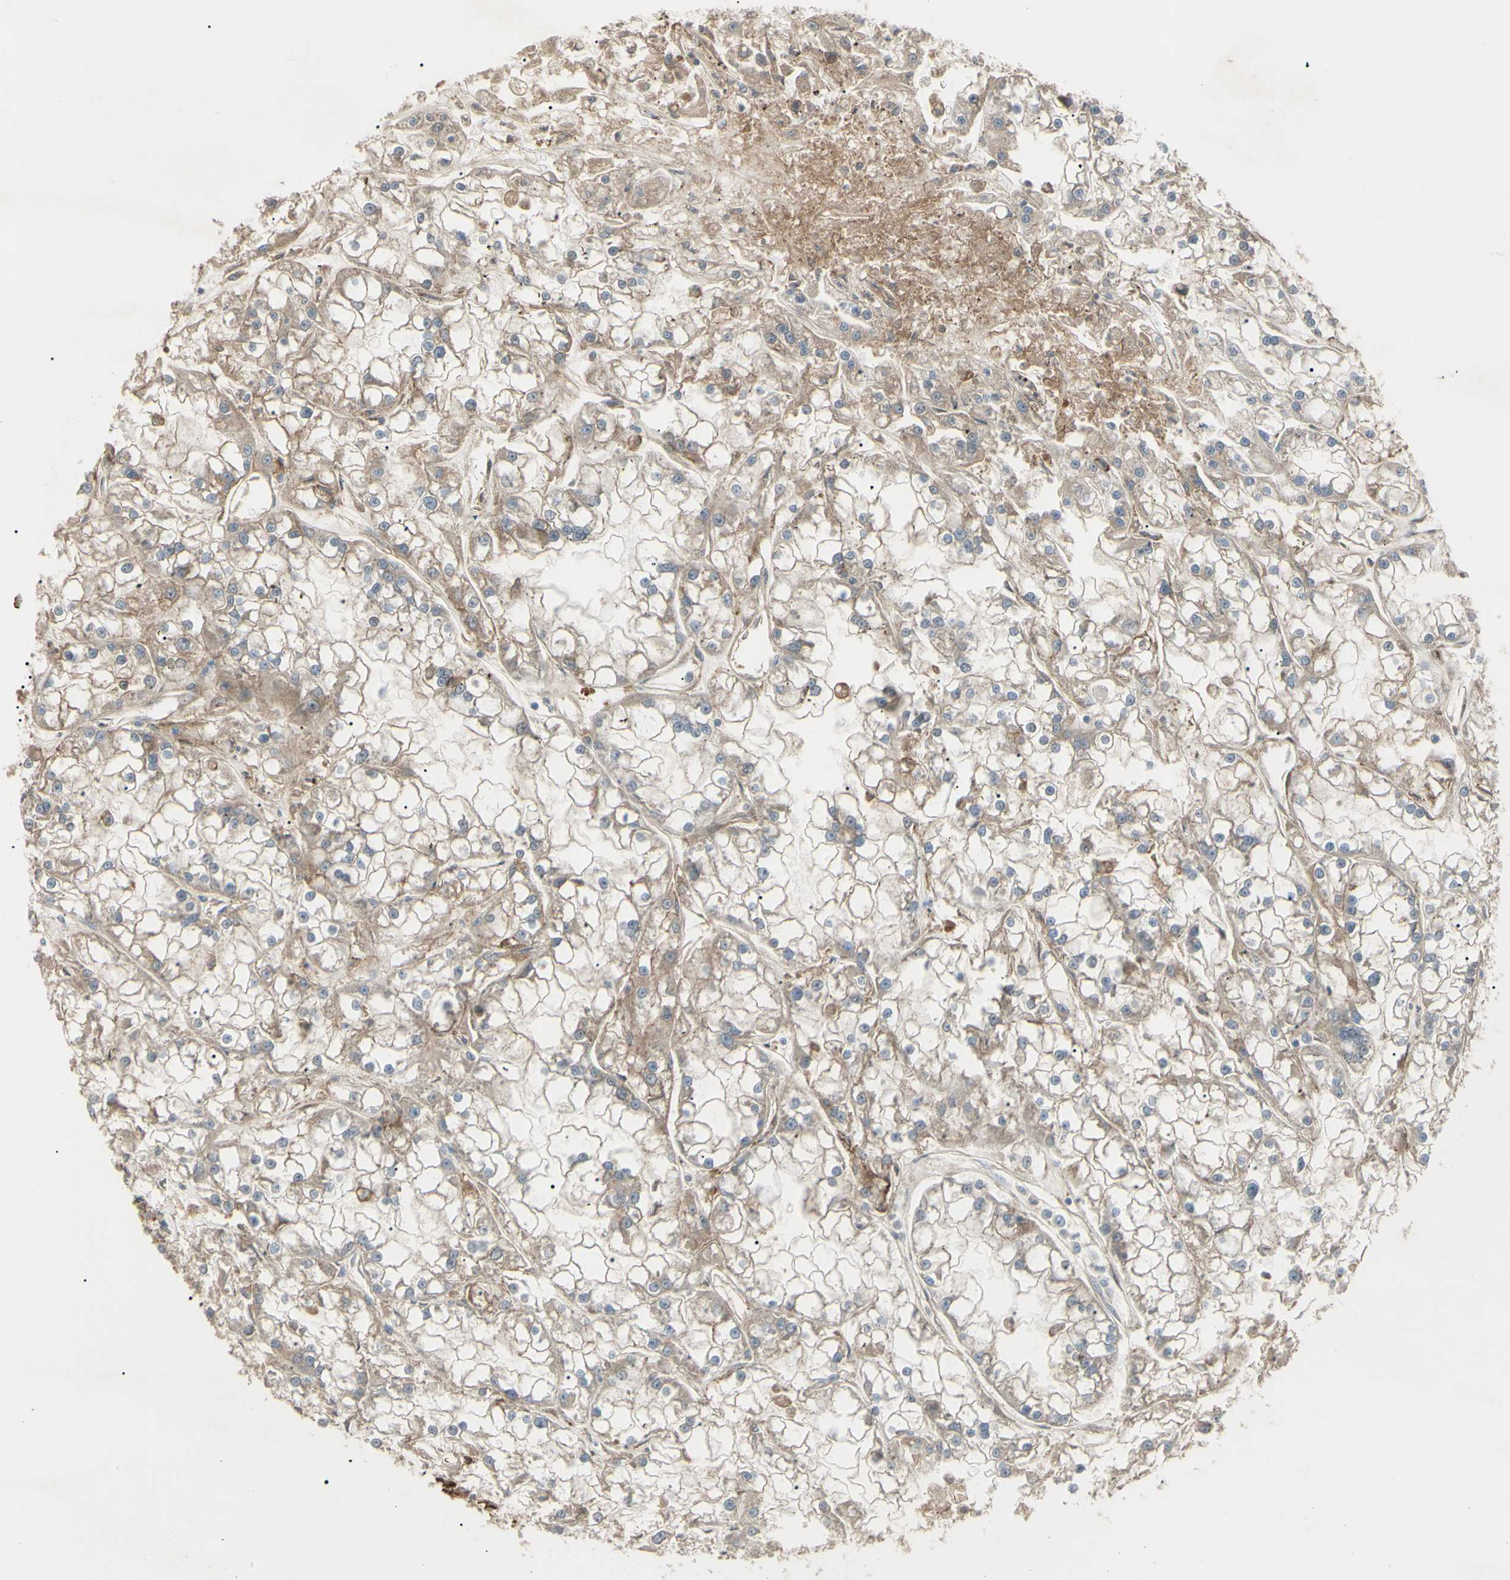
{"staining": {"intensity": "weak", "quantity": "25%-75%", "location": "cytoplasmic/membranous"}, "tissue": "renal cancer", "cell_type": "Tumor cells", "image_type": "cancer", "snomed": [{"axis": "morphology", "description": "Adenocarcinoma, NOS"}, {"axis": "topography", "description": "Kidney"}], "caption": "Protein positivity by IHC reveals weak cytoplasmic/membranous expression in approximately 25%-75% of tumor cells in renal adenocarcinoma.", "gene": "CD276", "patient": {"sex": "female", "age": 52}}